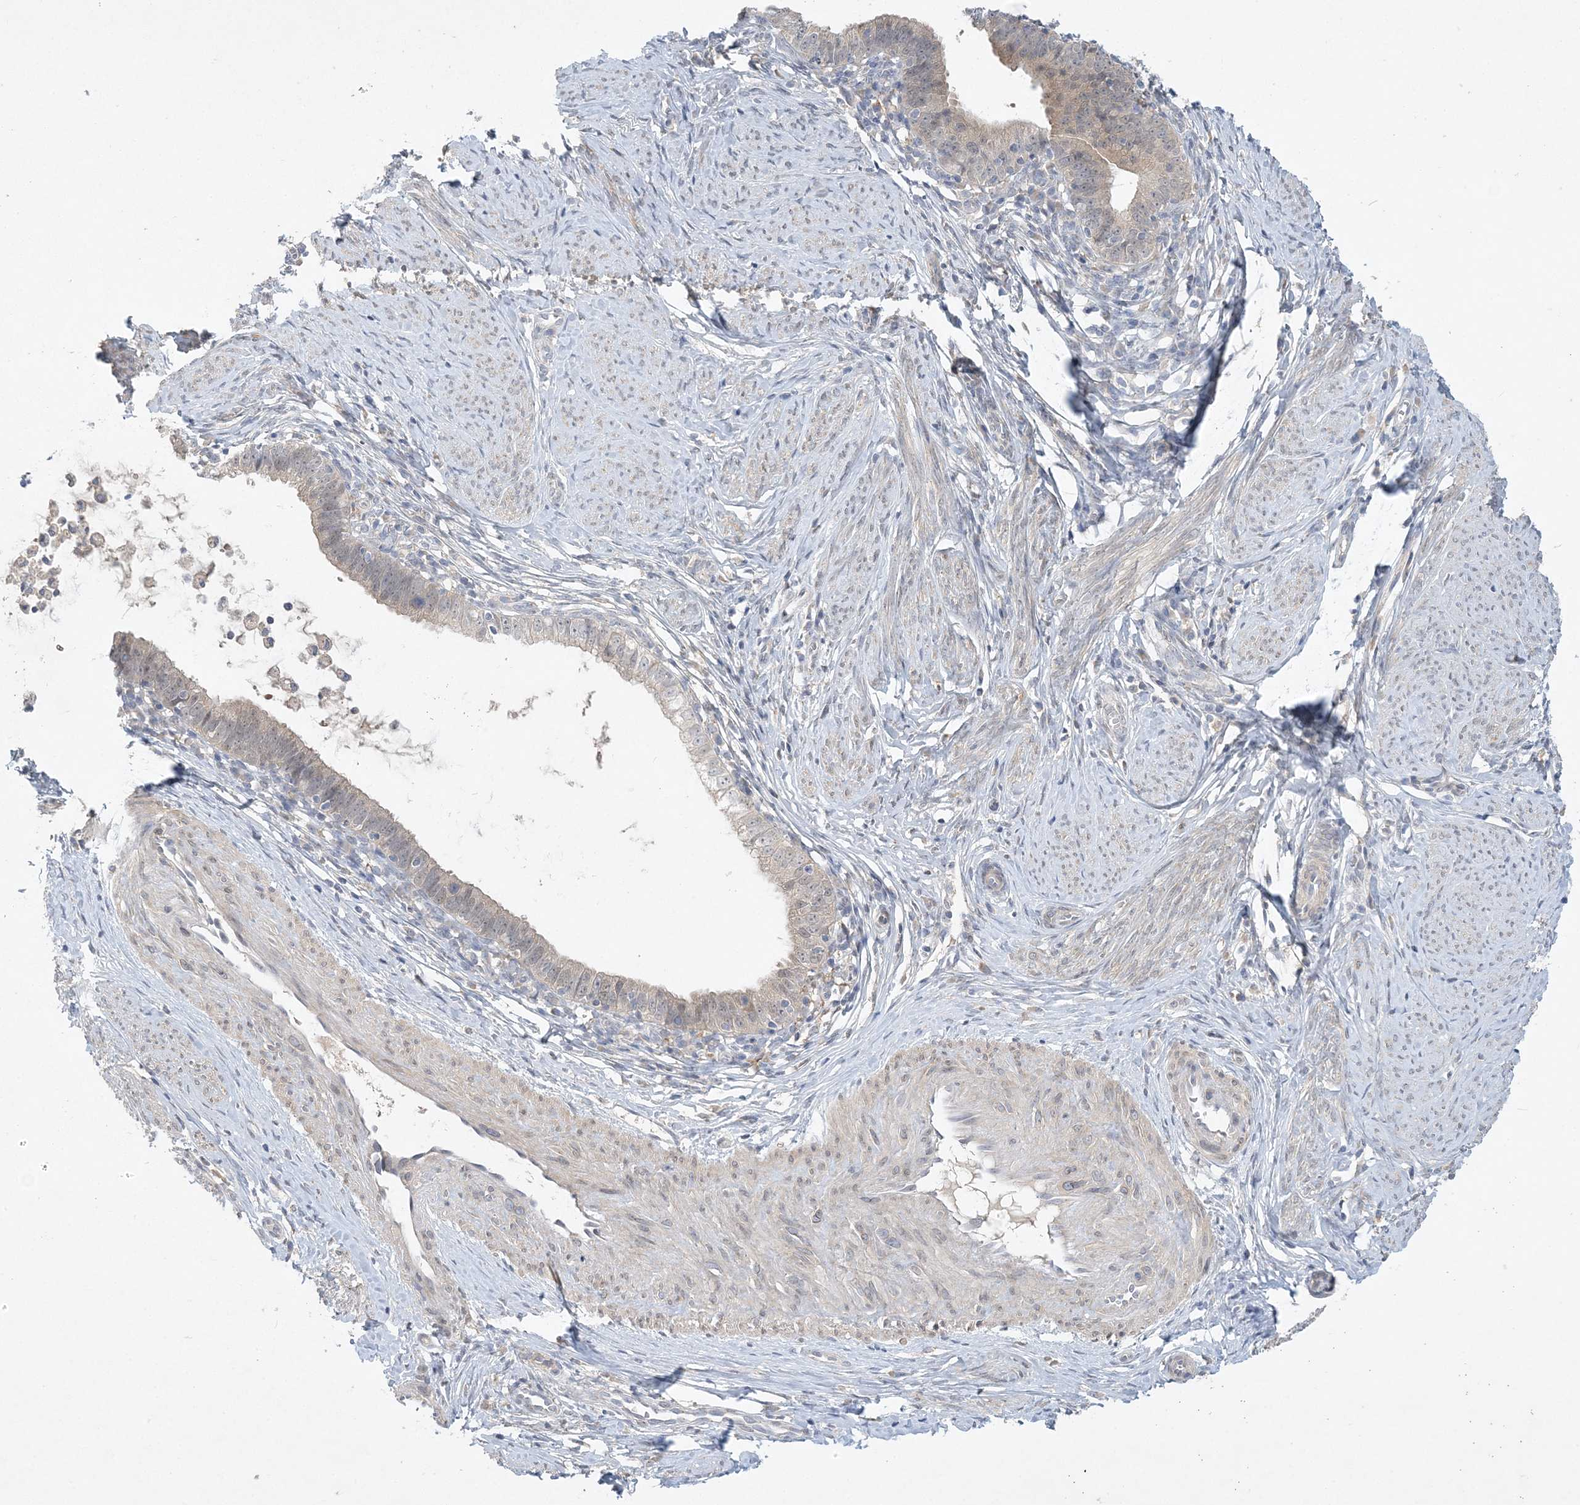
{"staining": {"intensity": "weak", "quantity": "<25%", "location": "cytoplasmic/membranous"}, "tissue": "cervical cancer", "cell_type": "Tumor cells", "image_type": "cancer", "snomed": [{"axis": "morphology", "description": "Adenocarcinoma, NOS"}, {"axis": "topography", "description": "Cervix"}], "caption": "Tumor cells are negative for brown protein staining in cervical adenocarcinoma.", "gene": "ANKRD35", "patient": {"sex": "female", "age": 36}}